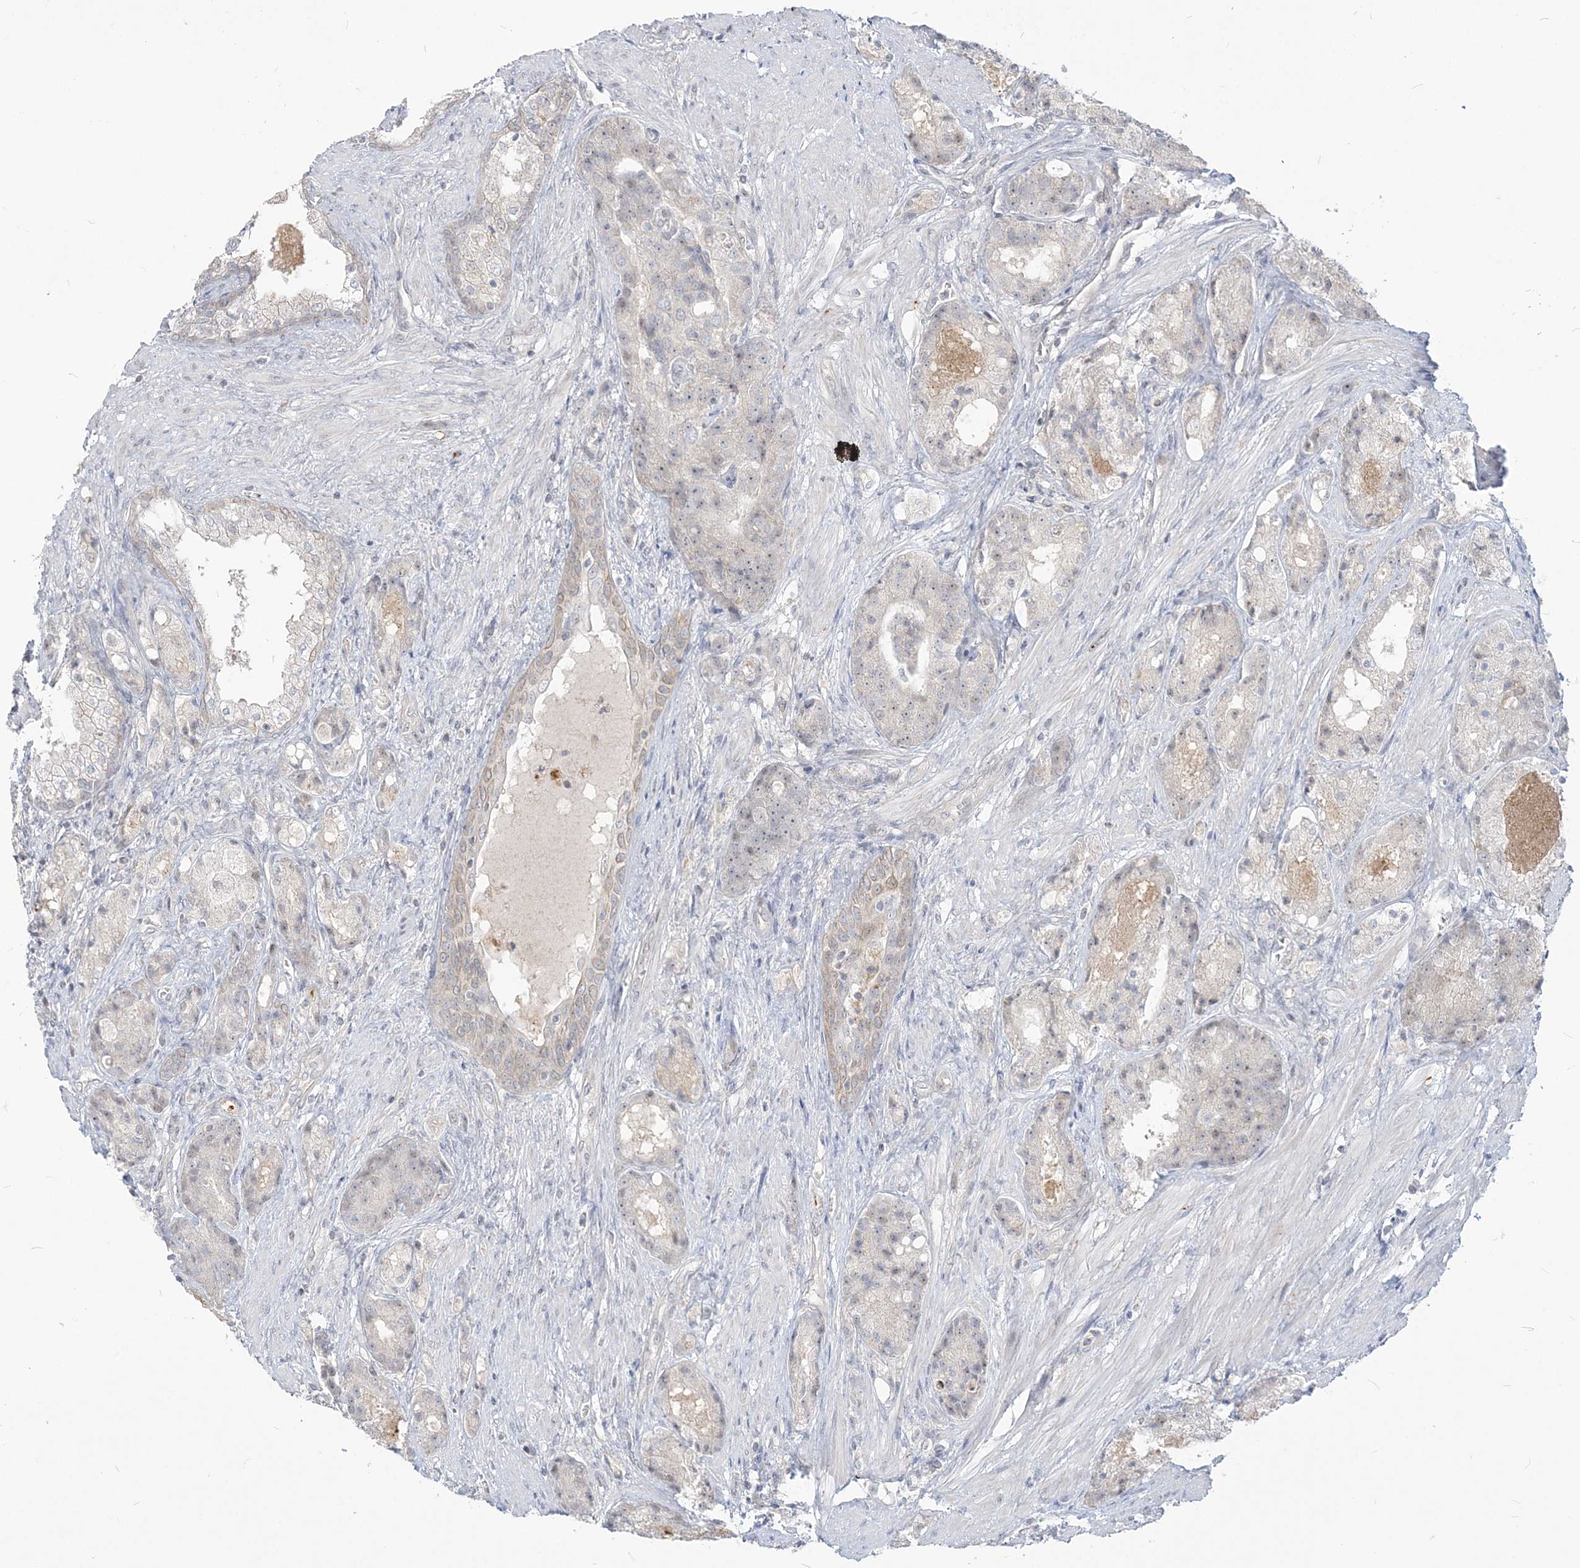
{"staining": {"intensity": "negative", "quantity": "none", "location": "none"}, "tissue": "prostate cancer", "cell_type": "Tumor cells", "image_type": "cancer", "snomed": [{"axis": "morphology", "description": "Adenocarcinoma, High grade"}, {"axis": "topography", "description": "Prostate"}], "caption": "IHC micrograph of prostate high-grade adenocarcinoma stained for a protein (brown), which displays no positivity in tumor cells.", "gene": "SDAD1", "patient": {"sex": "male", "age": 60}}